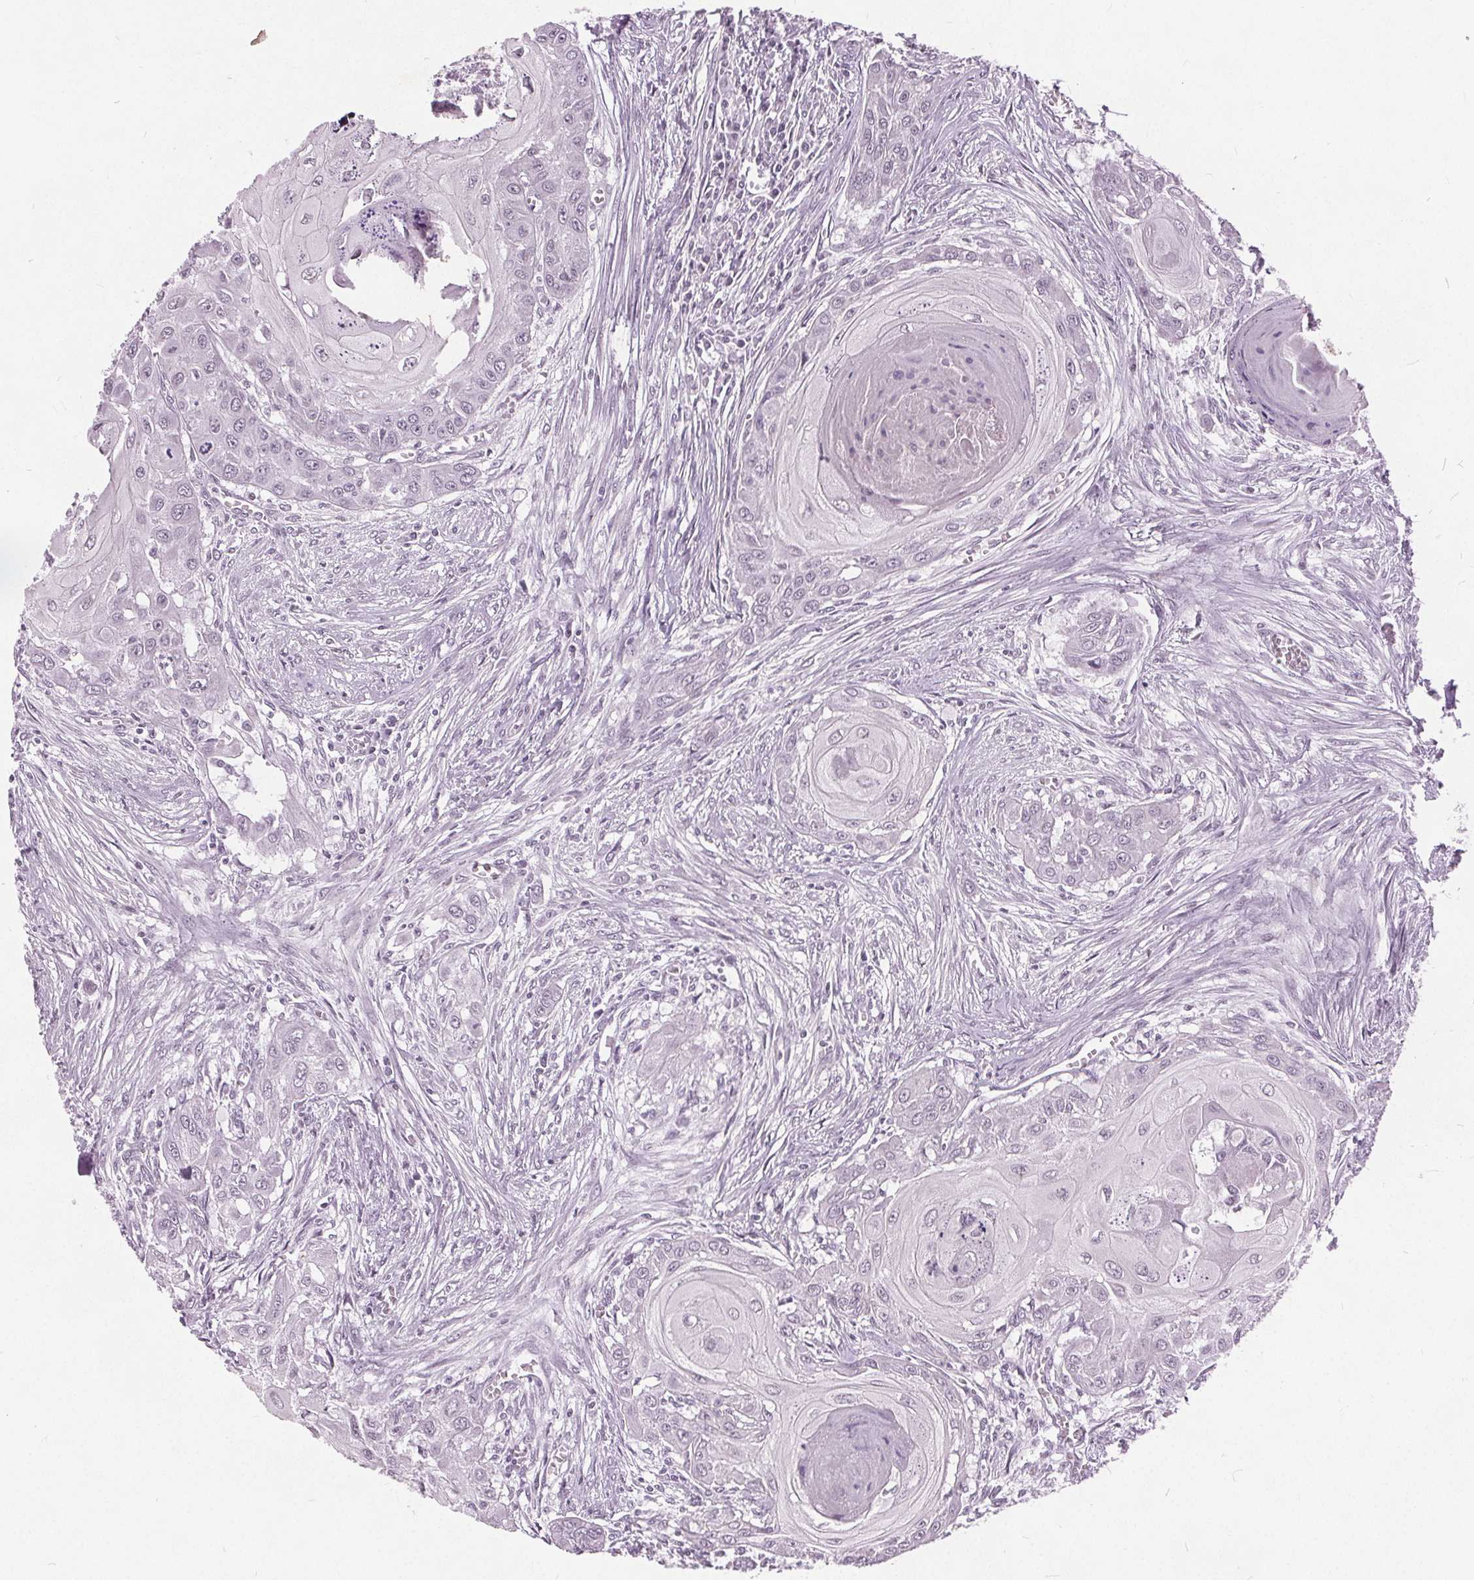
{"staining": {"intensity": "negative", "quantity": "none", "location": "none"}, "tissue": "head and neck cancer", "cell_type": "Tumor cells", "image_type": "cancer", "snomed": [{"axis": "morphology", "description": "Squamous cell carcinoma, NOS"}, {"axis": "topography", "description": "Oral tissue"}, {"axis": "topography", "description": "Head-Neck"}], "caption": "An immunohistochemistry (IHC) photomicrograph of head and neck cancer (squamous cell carcinoma) is shown. There is no staining in tumor cells of head and neck cancer (squamous cell carcinoma).", "gene": "TTC34", "patient": {"sex": "male", "age": 71}}